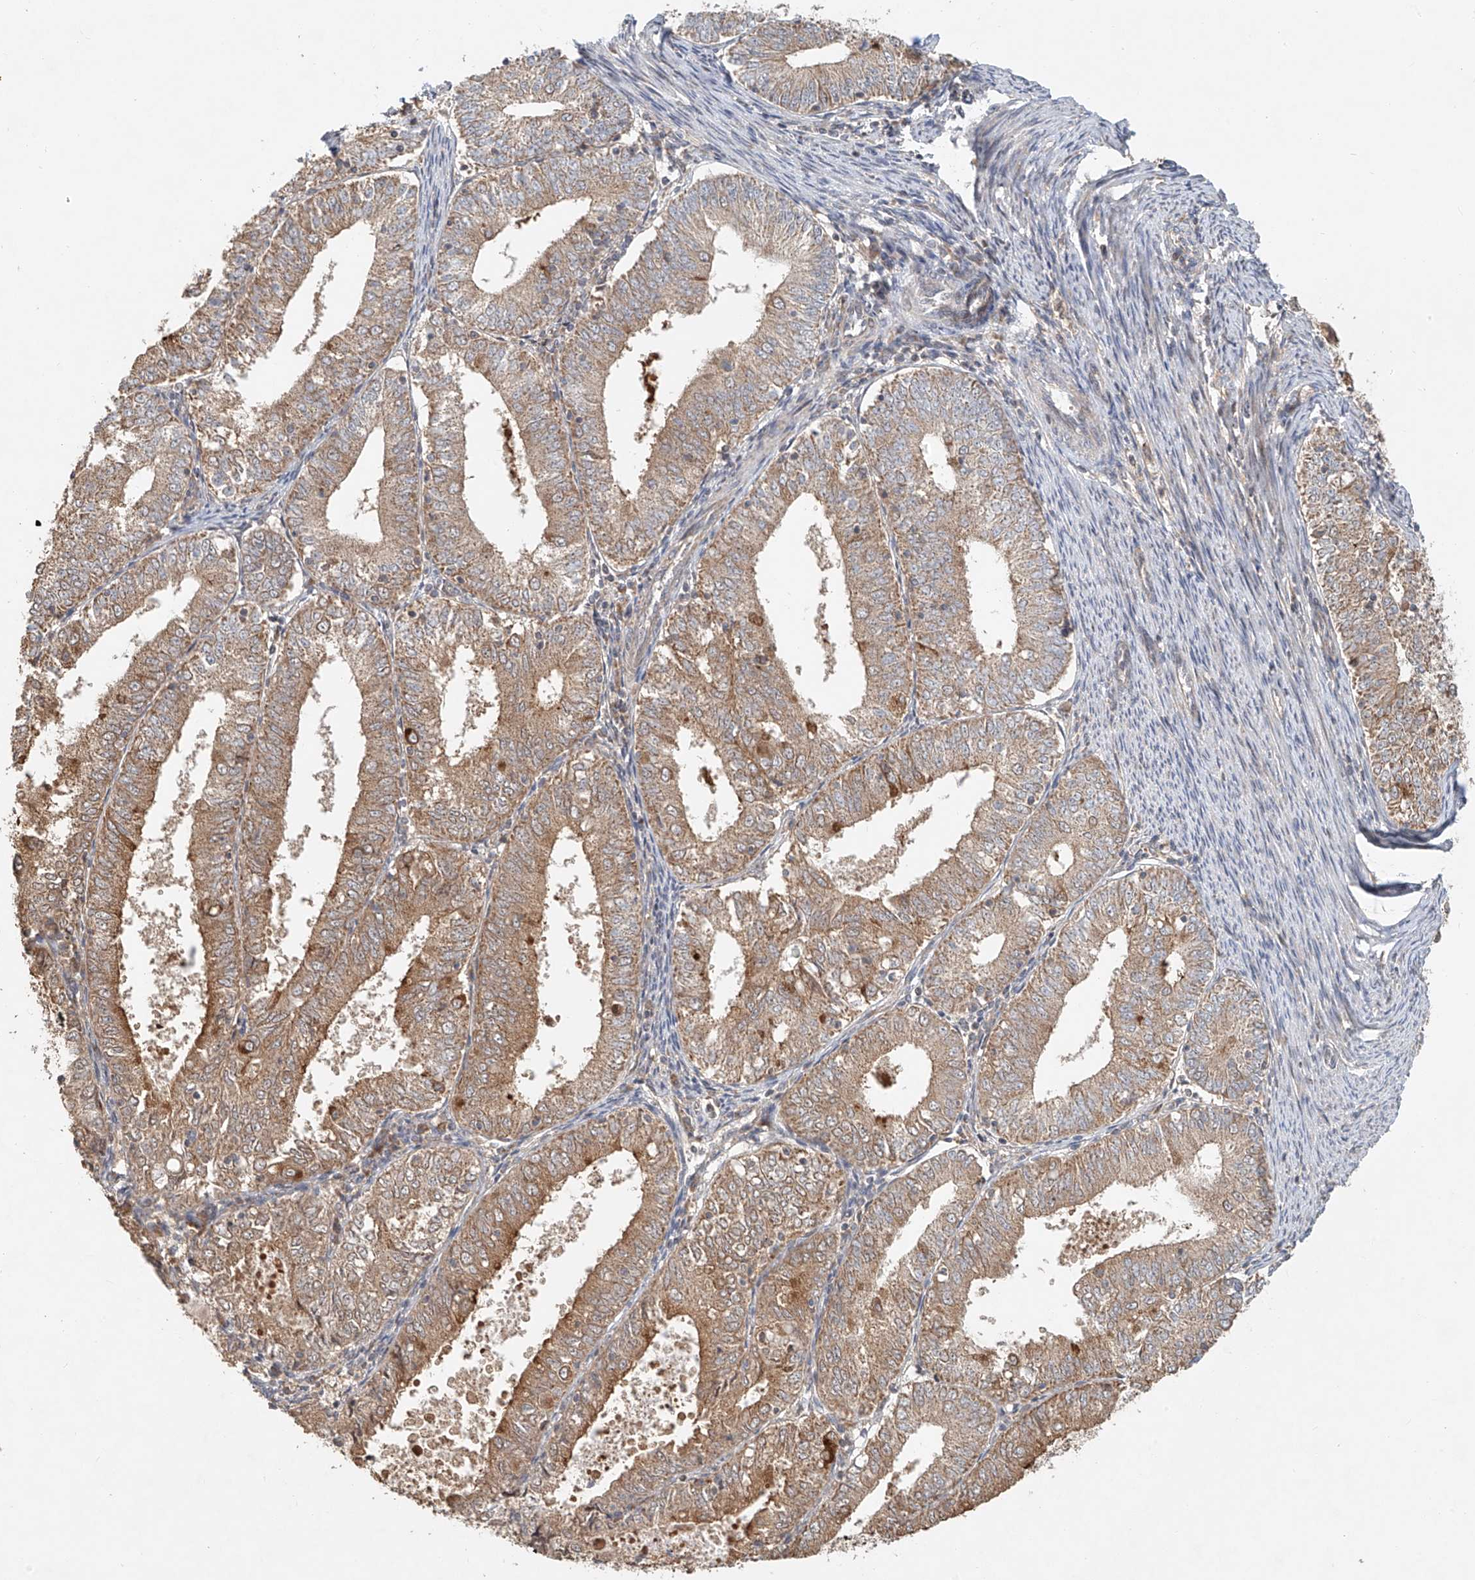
{"staining": {"intensity": "weak", "quantity": ">75%", "location": "cytoplasmic/membranous"}, "tissue": "endometrial cancer", "cell_type": "Tumor cells", "image_type": "cancer", "snomed": [{"axis": "morphology", "description": "Adenocarcinoma, NOS"}, {"axis": "topography", "description": "Endometrium"}], "caption": "Endometrial adenocarcinoma stained with a brown dye reveals weak cytoplasmic/membranous positive expression in about >75% of tumor cells.", "gene": "TMEM61", "patient": {"sex": "female", "age": 57}}